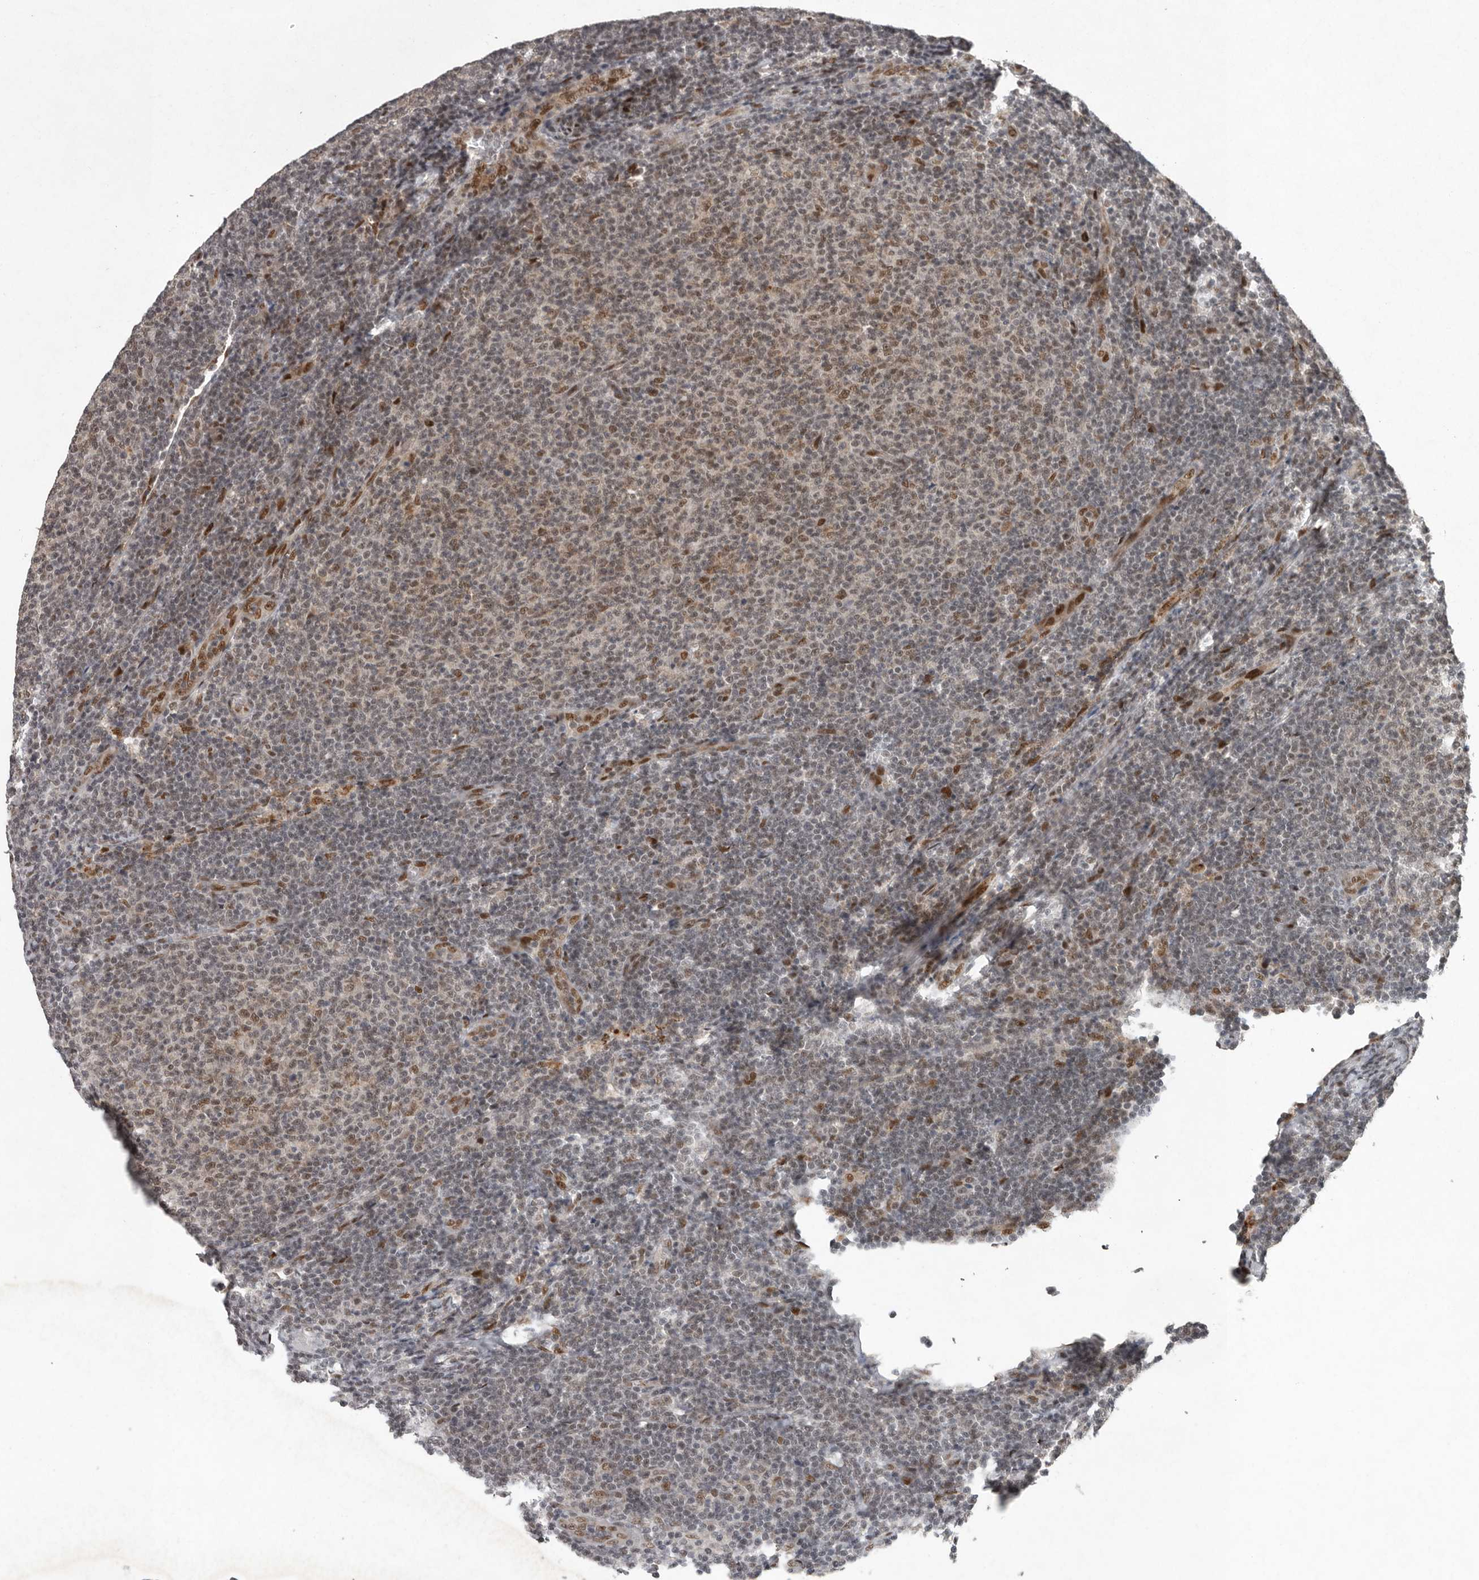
{"staining": {"intensity": "weak", "quantity": "<25%", "location": "nuclear"}, "tissue": "lymphoma", "cell_type": "Tumor cells", "image_type": "cancer", "snomed": [{"axis": "morphology", "description": "Malignant lymphoma, non-Hodgkin's type, Low grade"}, {"axis": "topography", "description": "Lymph node"}], "caption": "This is an immunohistochemistry (IHC) photomicrograph of human lymphoma. There is no positivity in tumor cells.", "gene": "CDC27", "patient": {"sex": "male", "age": 66}}